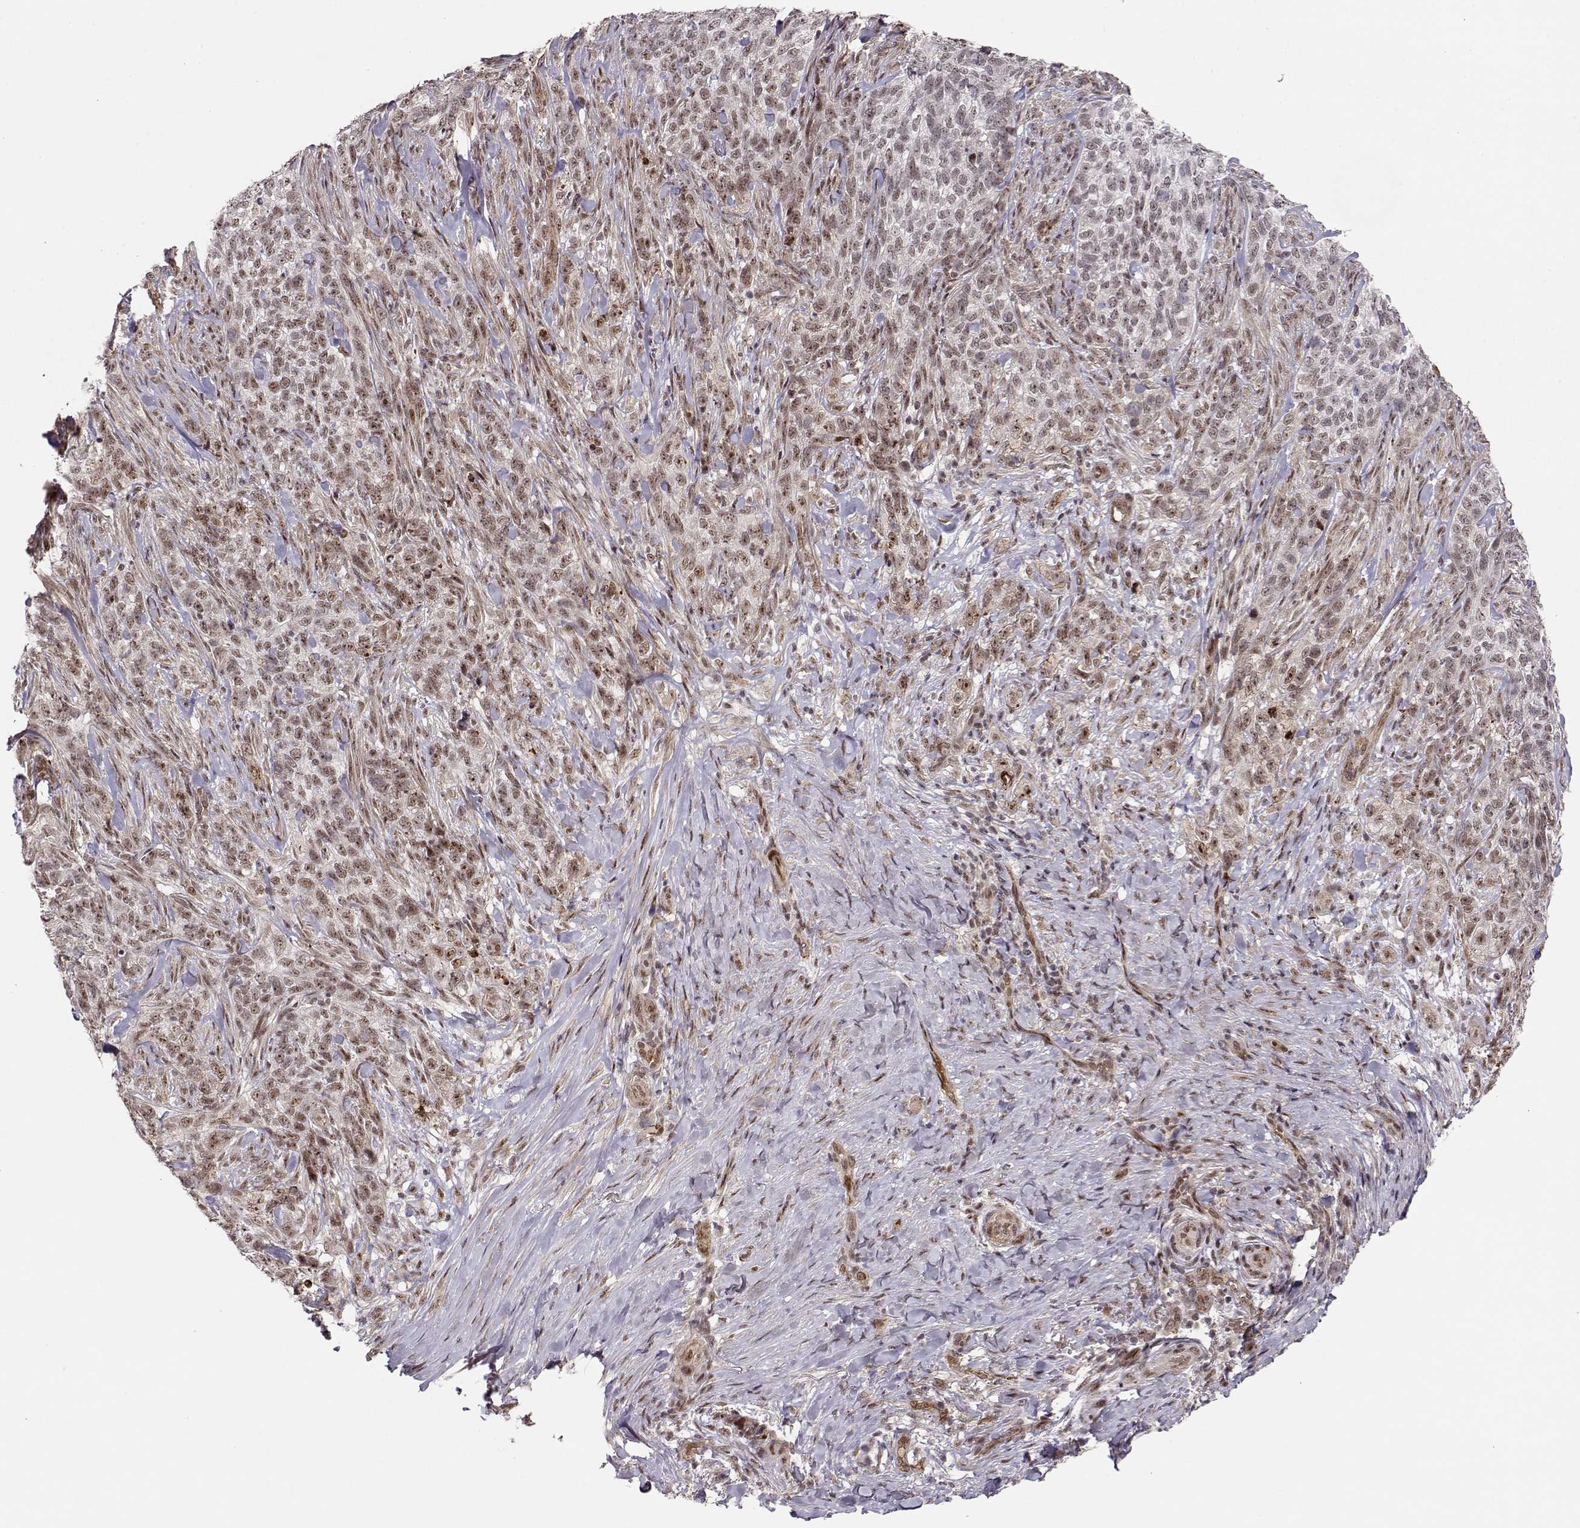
{"staining": {"intensity": "moderate", "quantity": ">75%", "location": "nuclear"}, "tissue": "skin cancer", "cell_type": "Tumor cells", "image_type": "cancer", "snomed": [{"axis": "morphology", "description": "Basal cell carcinoma"}, {"axis": "topography", "description": "Skin"}], "caption": "Immunohistochemical staining of human skin cancer displays medium levels of moderate nuclear staining in approximately >75% of tumor cells.", "gene": "CIR1", "patient": {"sex": "female", "age": 69}}